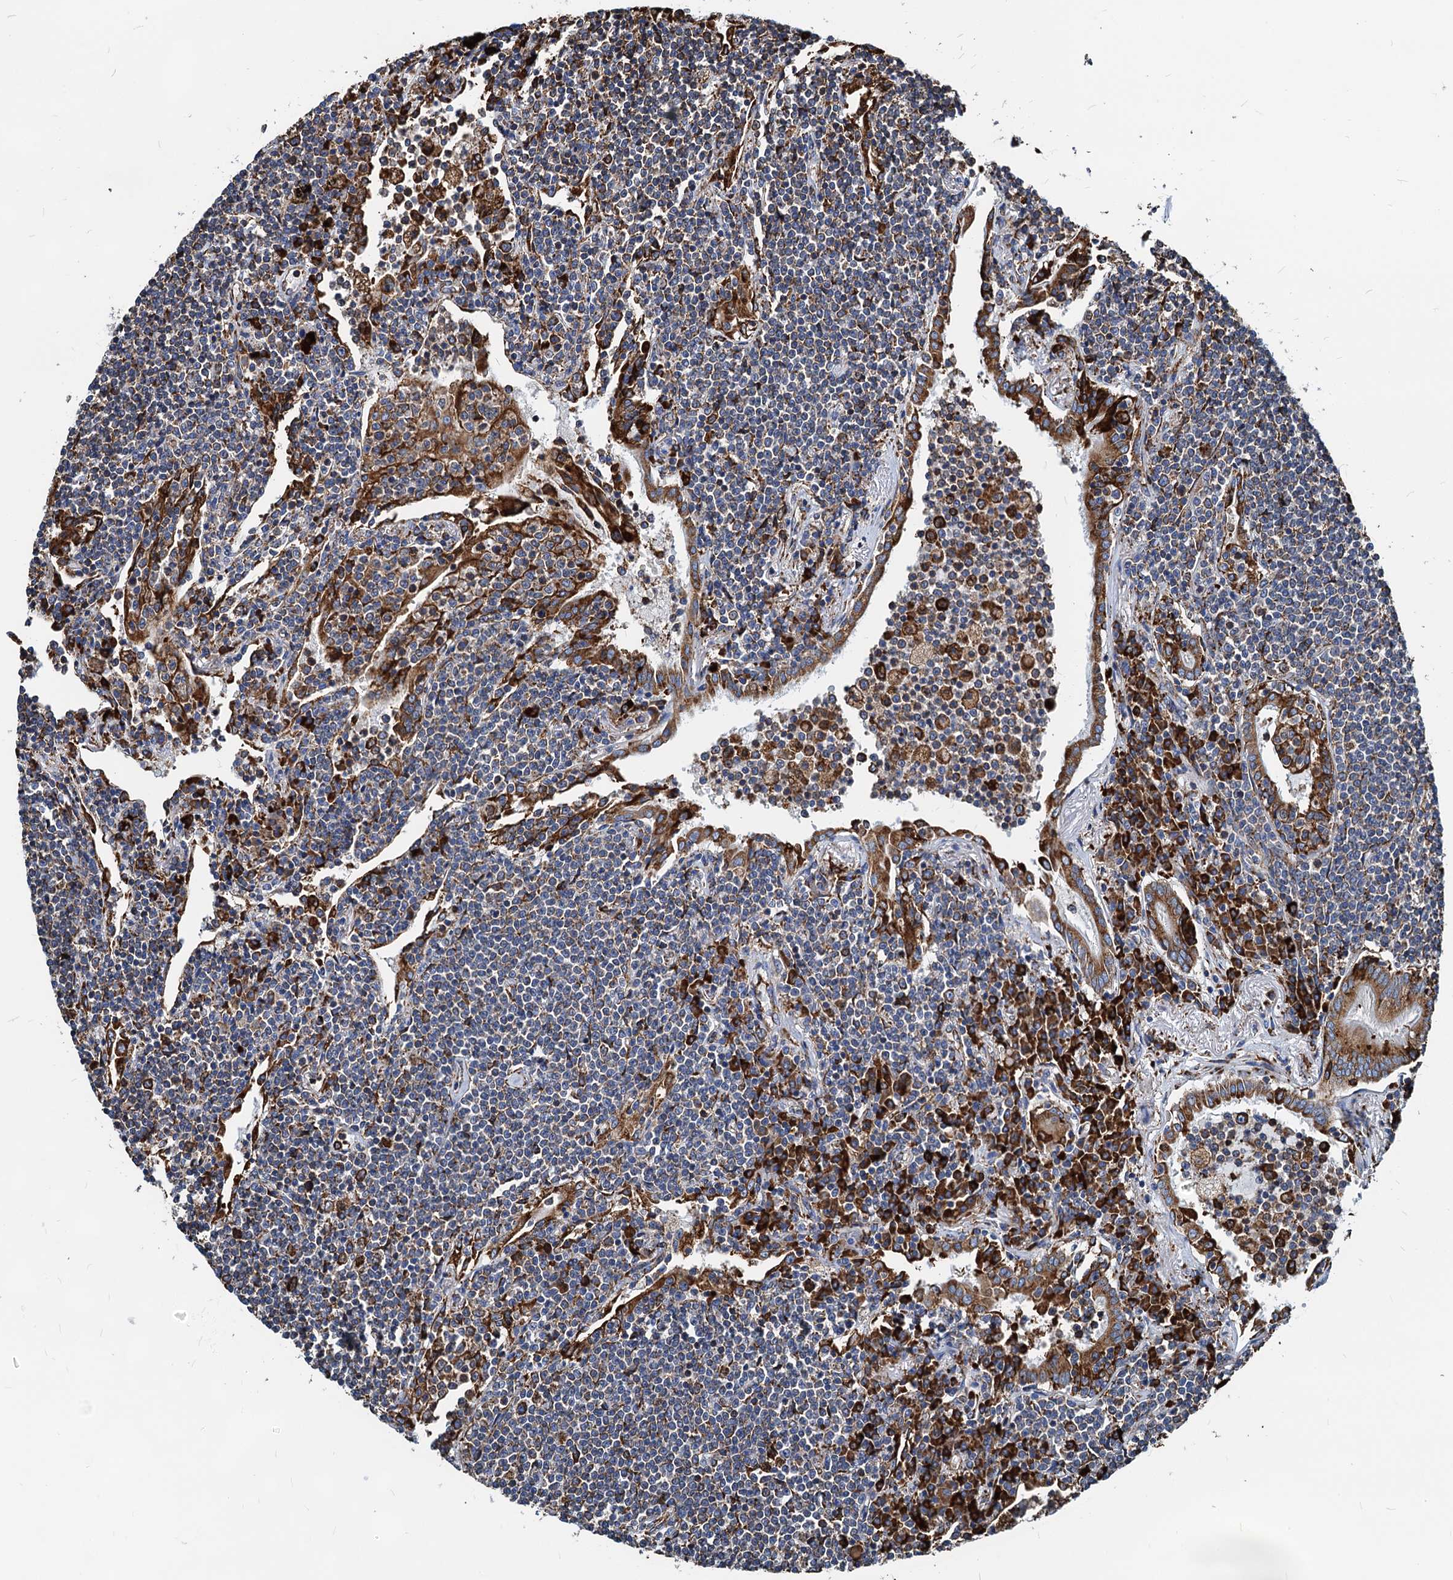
{"staining": {"intensity": "negative", "quantity": "none", "location": "none"}, "tissue": "lymphoma", "cell_type": "Tumor cells", "image_type": "cancer", "snomed": [{"axis": "morphology", "description": "Malignant lymphoma, non-Hodgkin's type, Low grade"}, {"axis": "topography", "description": "Lung"}], "caption": "Immunohistochemical staining of low-grade malignant lymphoma, non-Hodgkin's type demonstrates no significant expression in tumor cells.", "gene": "HSPA5", "patient": {"sex": "female", "age": 71}}